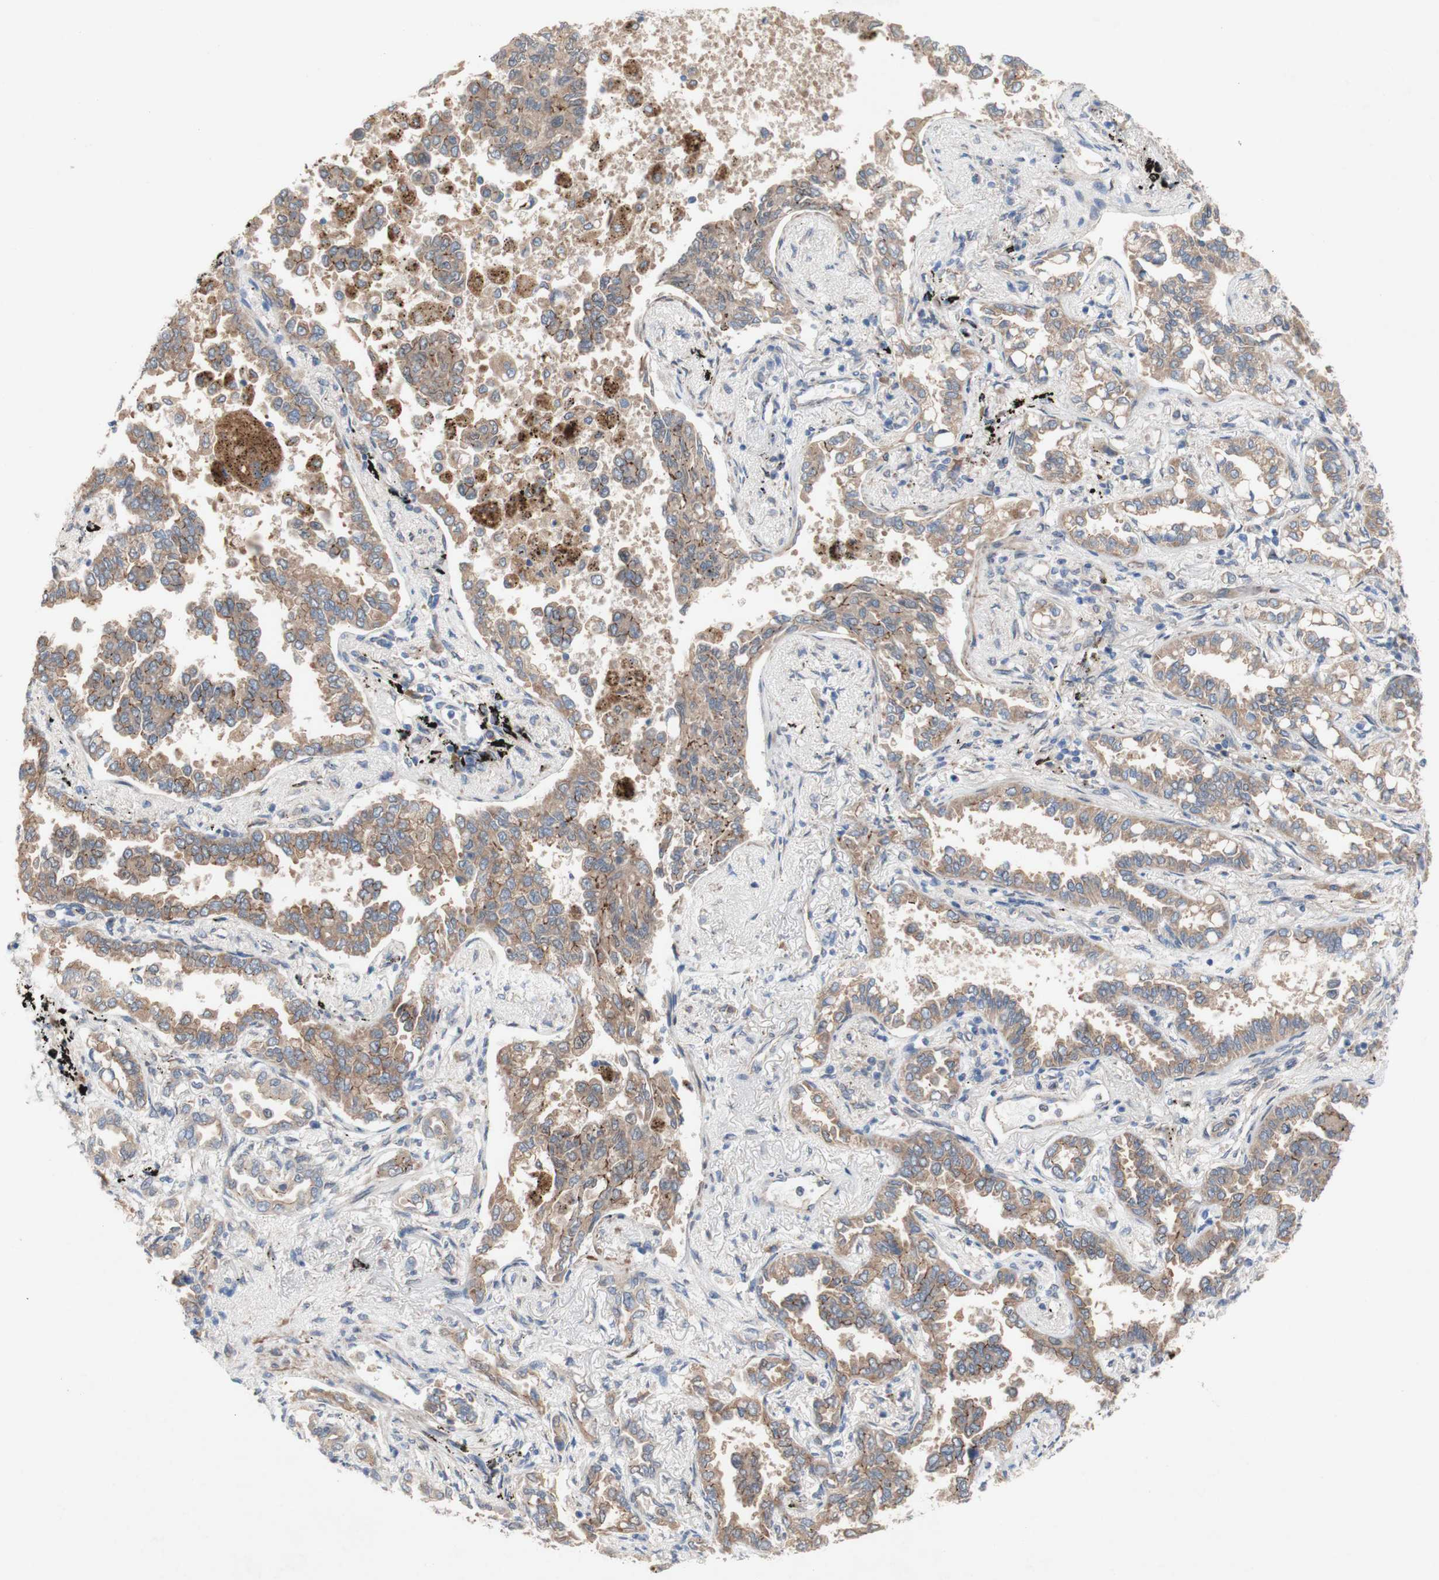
{"staining": {"intensity": "moderate", "quantity": ">75%", "location": "cytoplasmic/membranous"}, "tissue": "lung cancer", "cell_type": "Tumor cells", "image_type": "cancer", "snomed": [{"axis": "morphology", "description": "Normal tissue, NOS"}, {"axis": "morphology", "description": "Adenocarcinoma, NOS"}, {"axis": "topography", "description": "Lung"}], "caption": "Lung cancer (adenocarcinoma) stained with a protein marker exhibits moderate staining in tumor cells.", "gene": "PDGFB", "patient": {"sex": "male", "age": 59}}